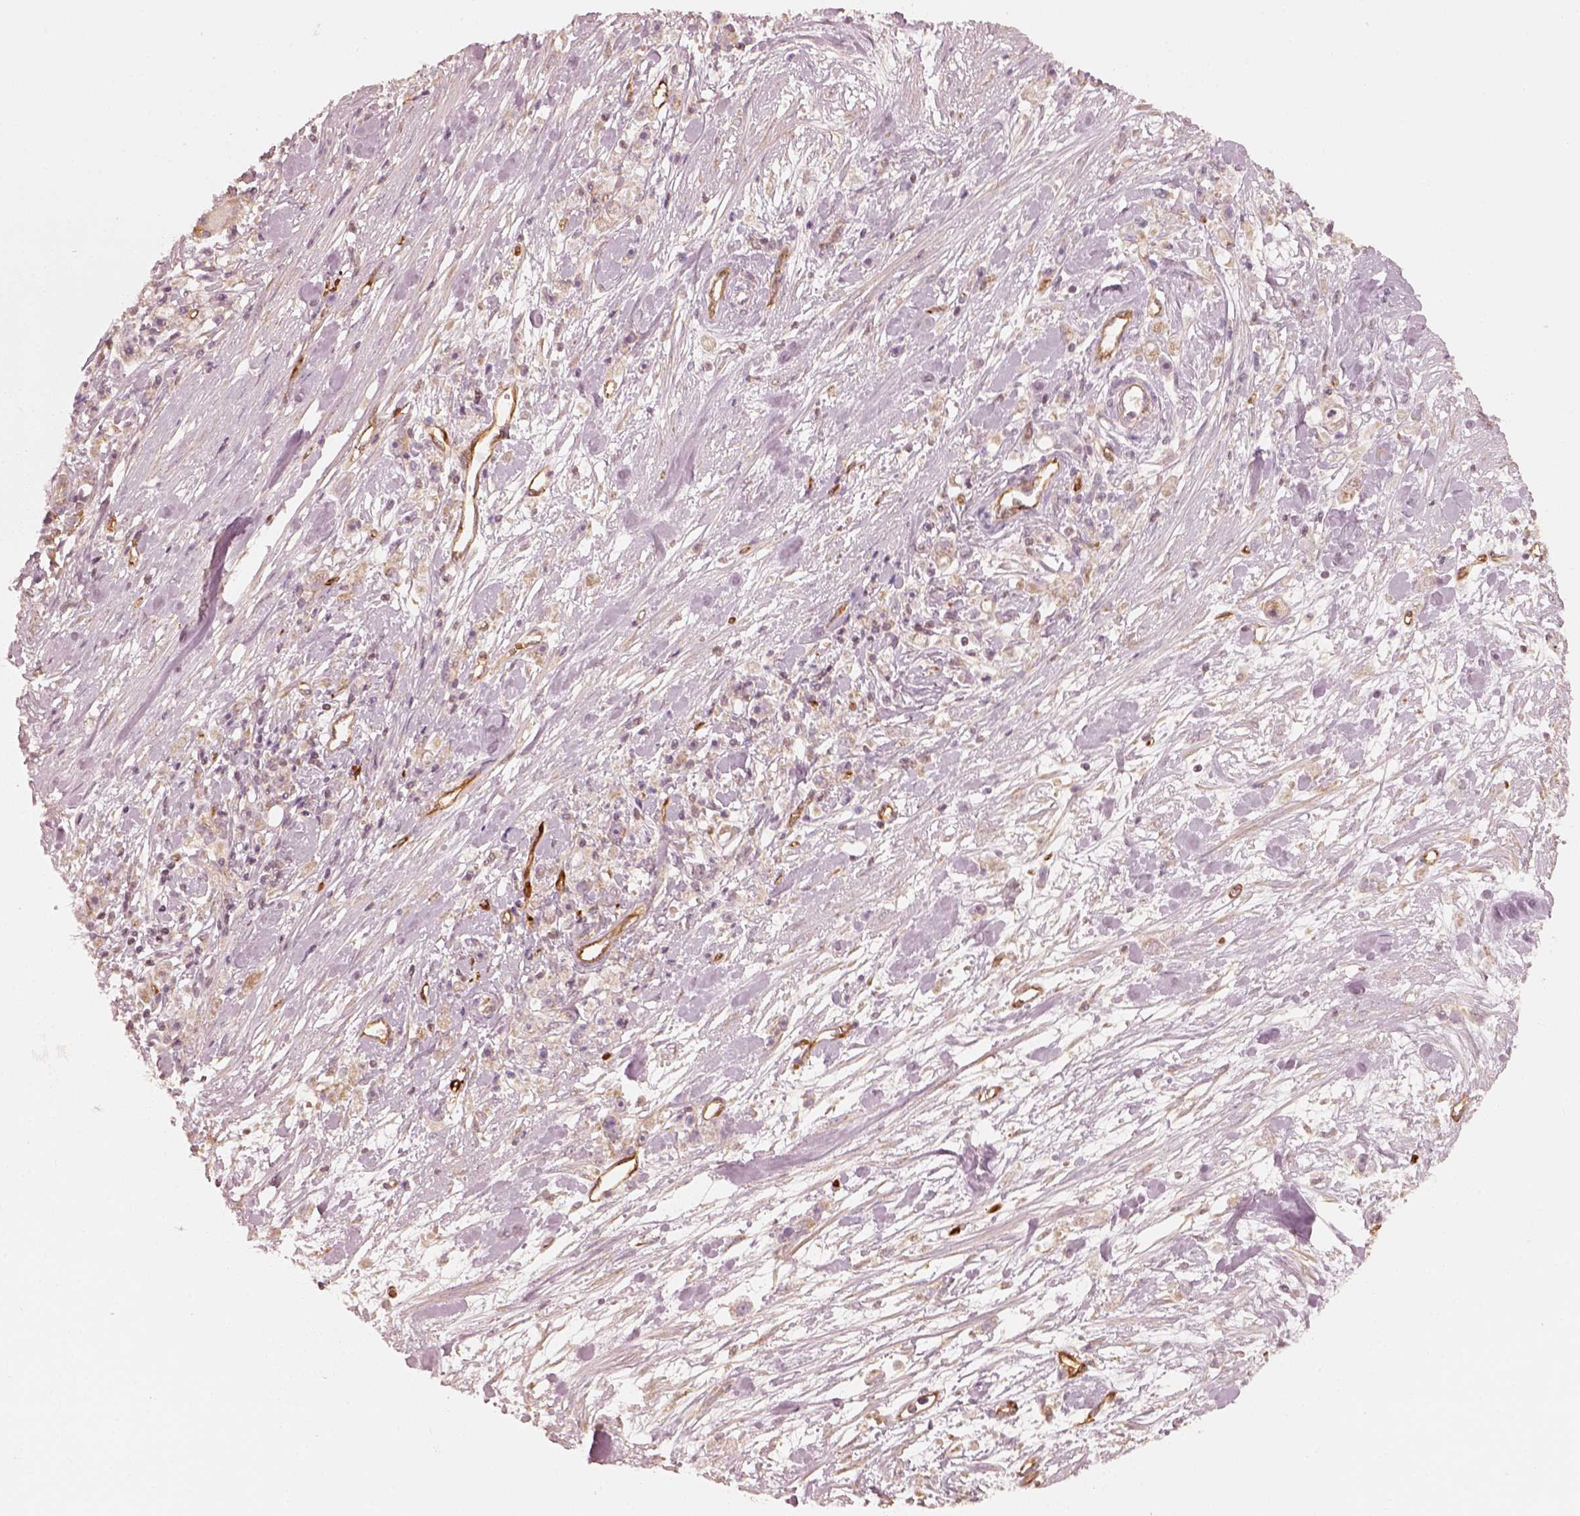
{"staining": {"intensity": "negative", "quantity": "none", "location": "none"}, "tissue": "stomach cancer", "cell_type": "Tumor cells", "image_type": "cancer", "snomed": [{"axis": "morphology", "description": "Adenocarcinoma, NOS"}, {"axis": "topography", "description": "Stomach"}], "caption": "An IHC micrograph of stomach cancer is shown. There is no staining in tumor cells of stomach cancer.", "gene": "FSCN1", "patient": {"sex": "female", "age": 59}}